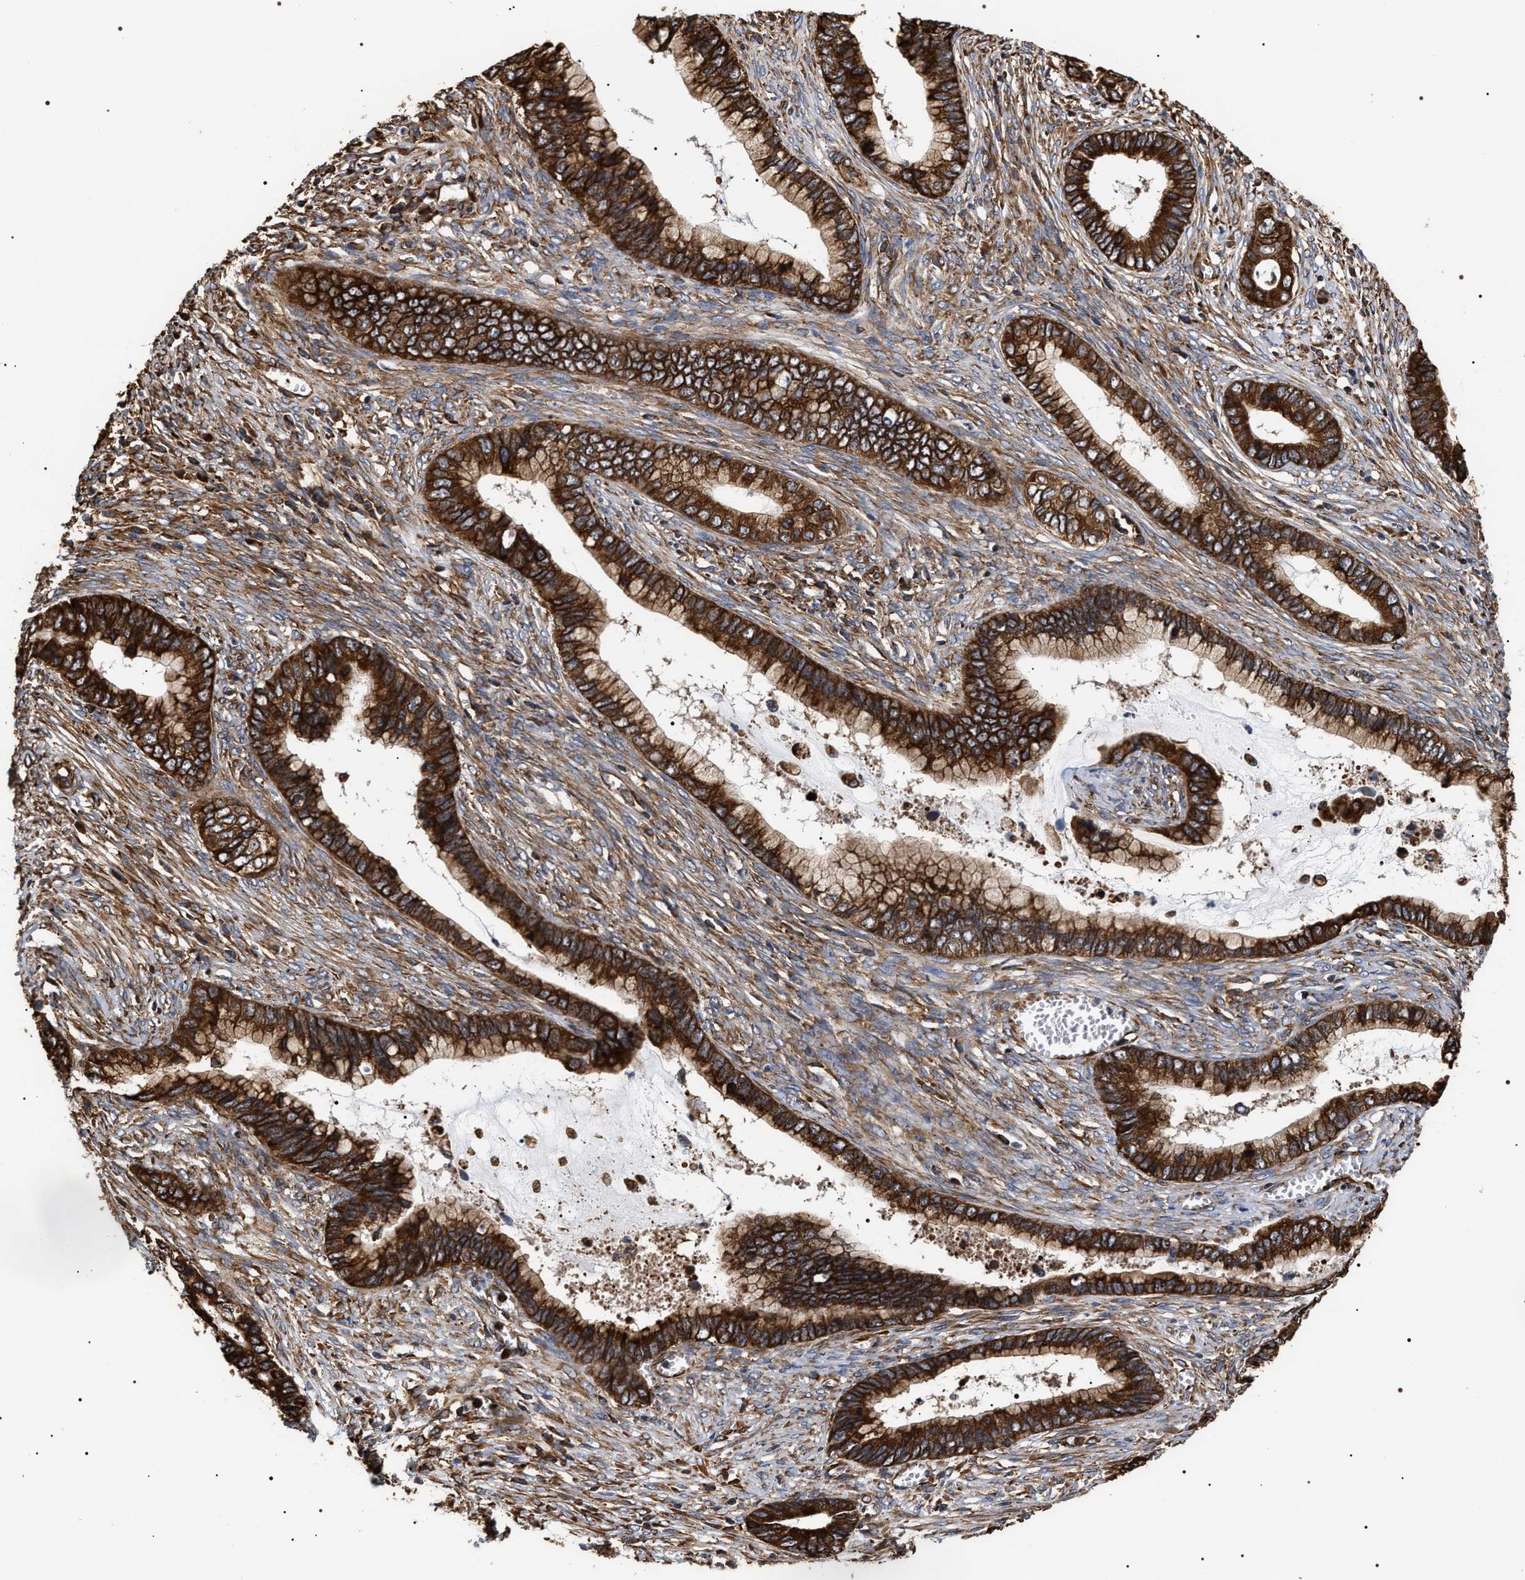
{"staining": {"intensity": "strong", "quantity": ">75%", "location": "cytoplasmic/membranous"}, "tissue": "cervical cancer", "cell_type": "Tumor cells", "image_type": "cancer", "snomed": [{"axis": "morphology", "description": "Adenocarcinoma, NOS"}, {"axis": "topography", "description": "Cervix"}], "caption": "IHC photomicrograph of human adenocarcinoma (cervical) stained for a protein (brown), which displays high levels of strong cytoplasmic/membranous expression in approximately >75% of tumor cells.", "gene": "SERBP1", "patient": {"sex": "female", "age": 44}}